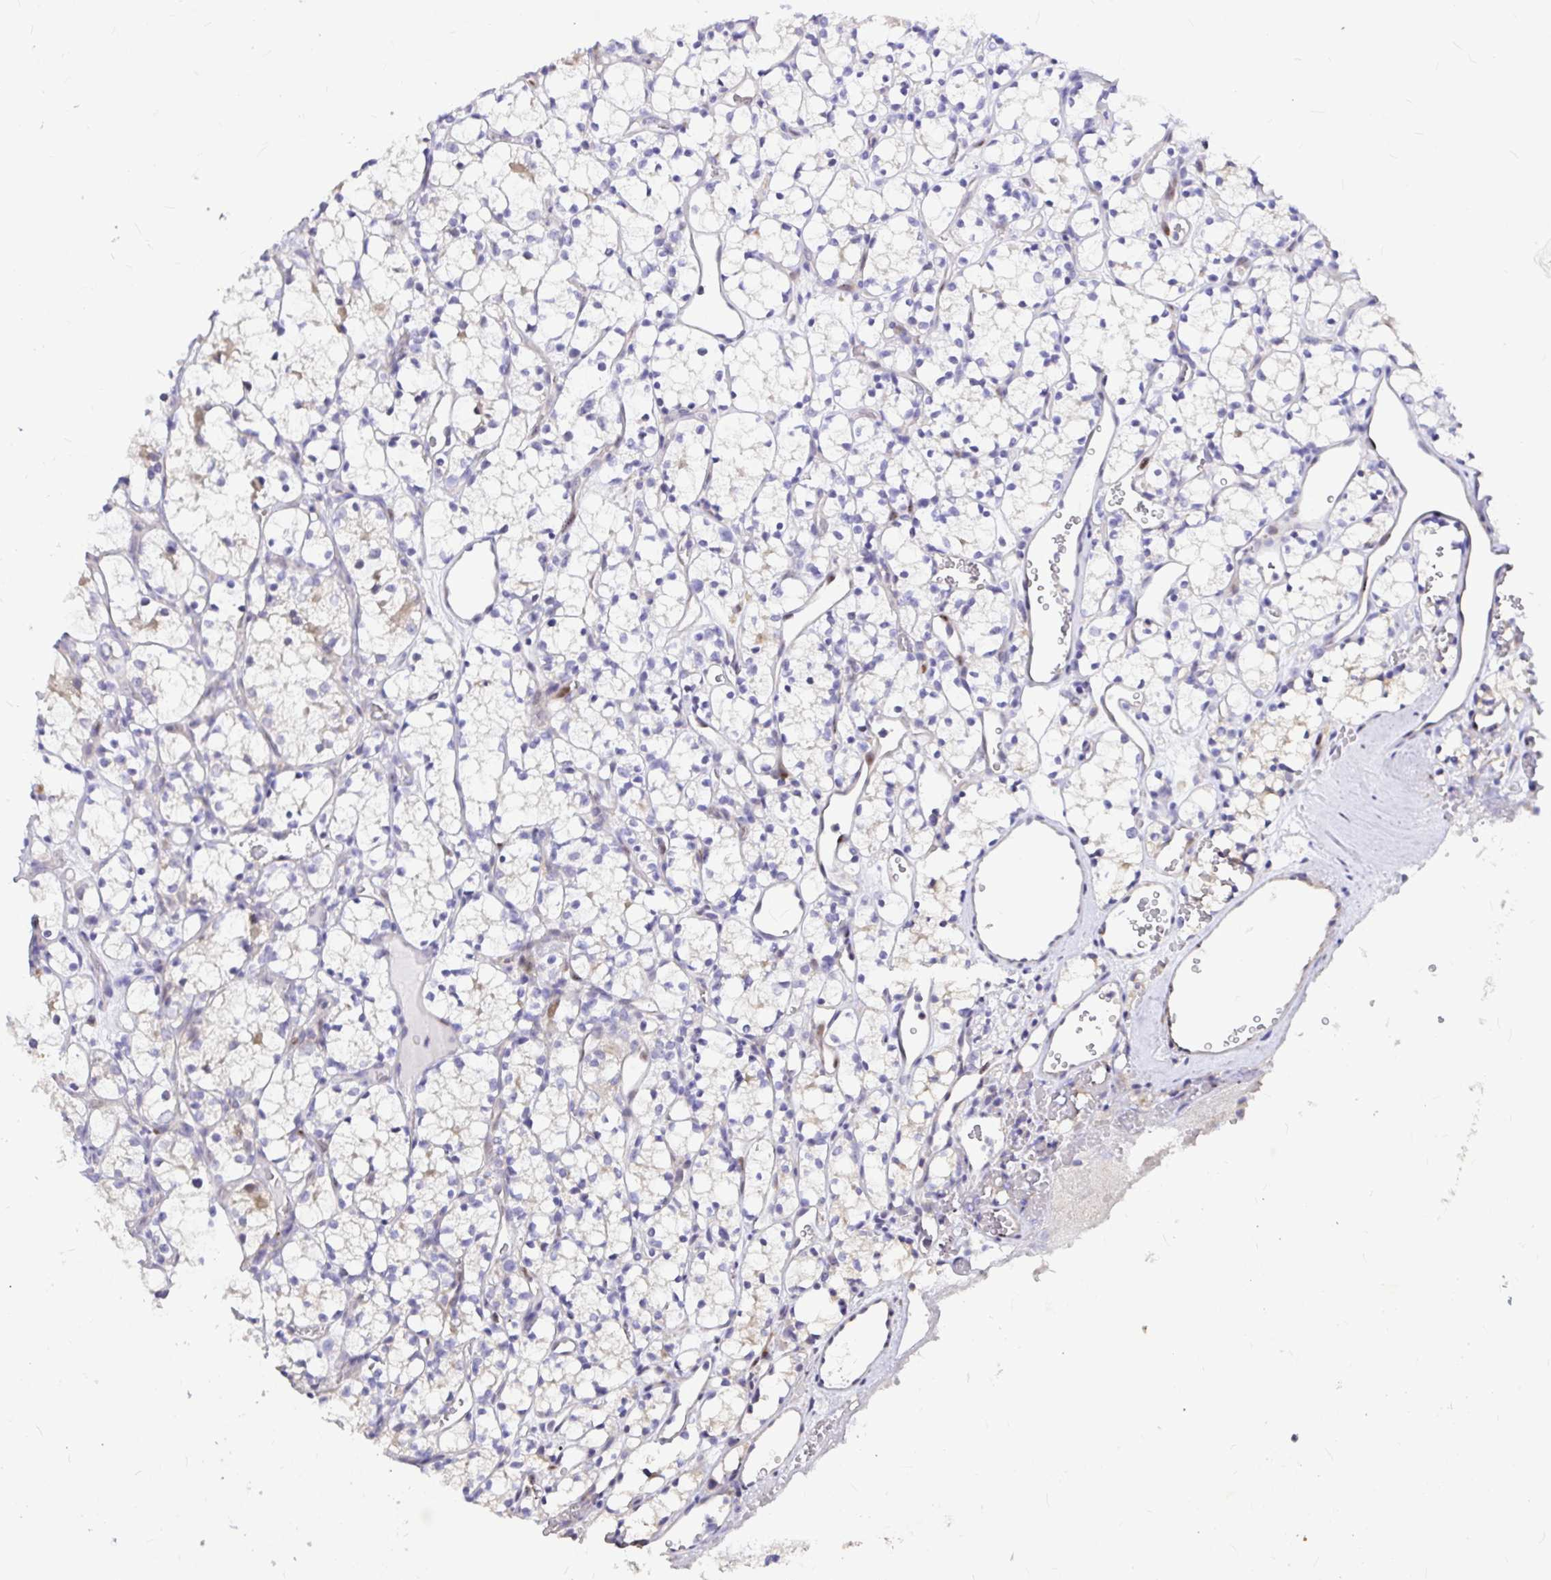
{"staining": {"intensity": "weak", "quantity": "<25%", "location": "cytoplasmic/membranous"}, "tissue": "renal cancer", "cell_type": "Tumor cells", "image_type": "cancer", "snomed": [{"axis": "morphology", "description": "Adenocarcinoma, NOS"}, {"axis": "topography", "description": "Kidney"}], "caption": "An image of renal cancer (adenocarcinoma) stained for a protein exhibits no brown staining in tumor cells.", "gene": "GABBR2", "patient": {"sex": "female", "age": 69}}